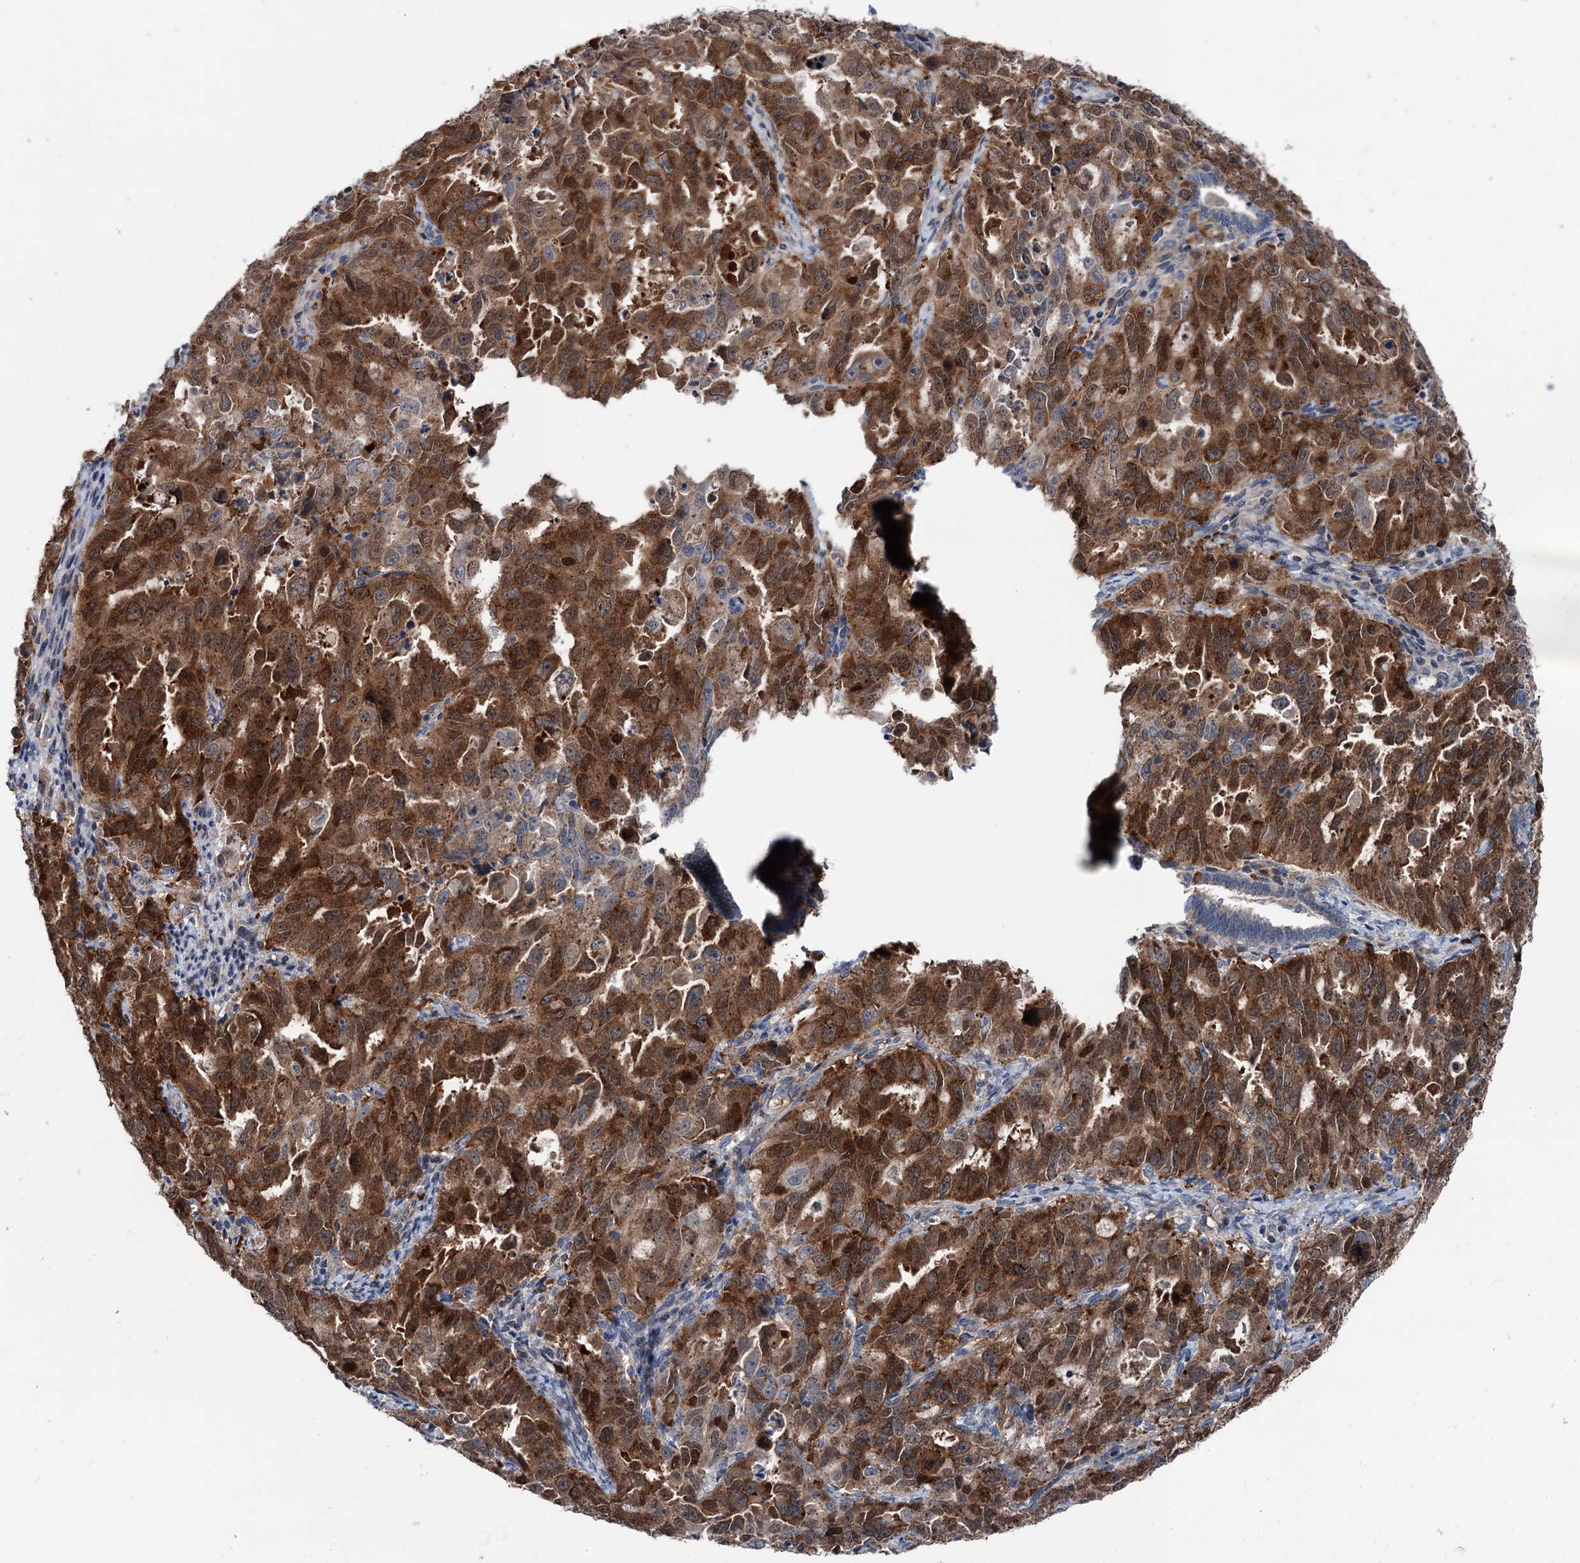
{"staining": {"intensity": "strong", "quantity": ">75%", "location": "cytoplasmic/membranous"}, "tissue": "endometrial cancer", "cell_type": "Tumor cells", "image_type": "cancer", "snomed": [{"axis": "morphology", "description": "Adenocarcinoma, NOS"}, {"axis": "topography", "description": "Endometrium"}], "caption": "Immunohistochemical staining of endometrial cancer reveals high levels of strong cytoplasmic/membranous protein expression in about >75% of tumor cells.", "gene": "NCAPD2", "patient": {"sex": "female", "age": 65}}